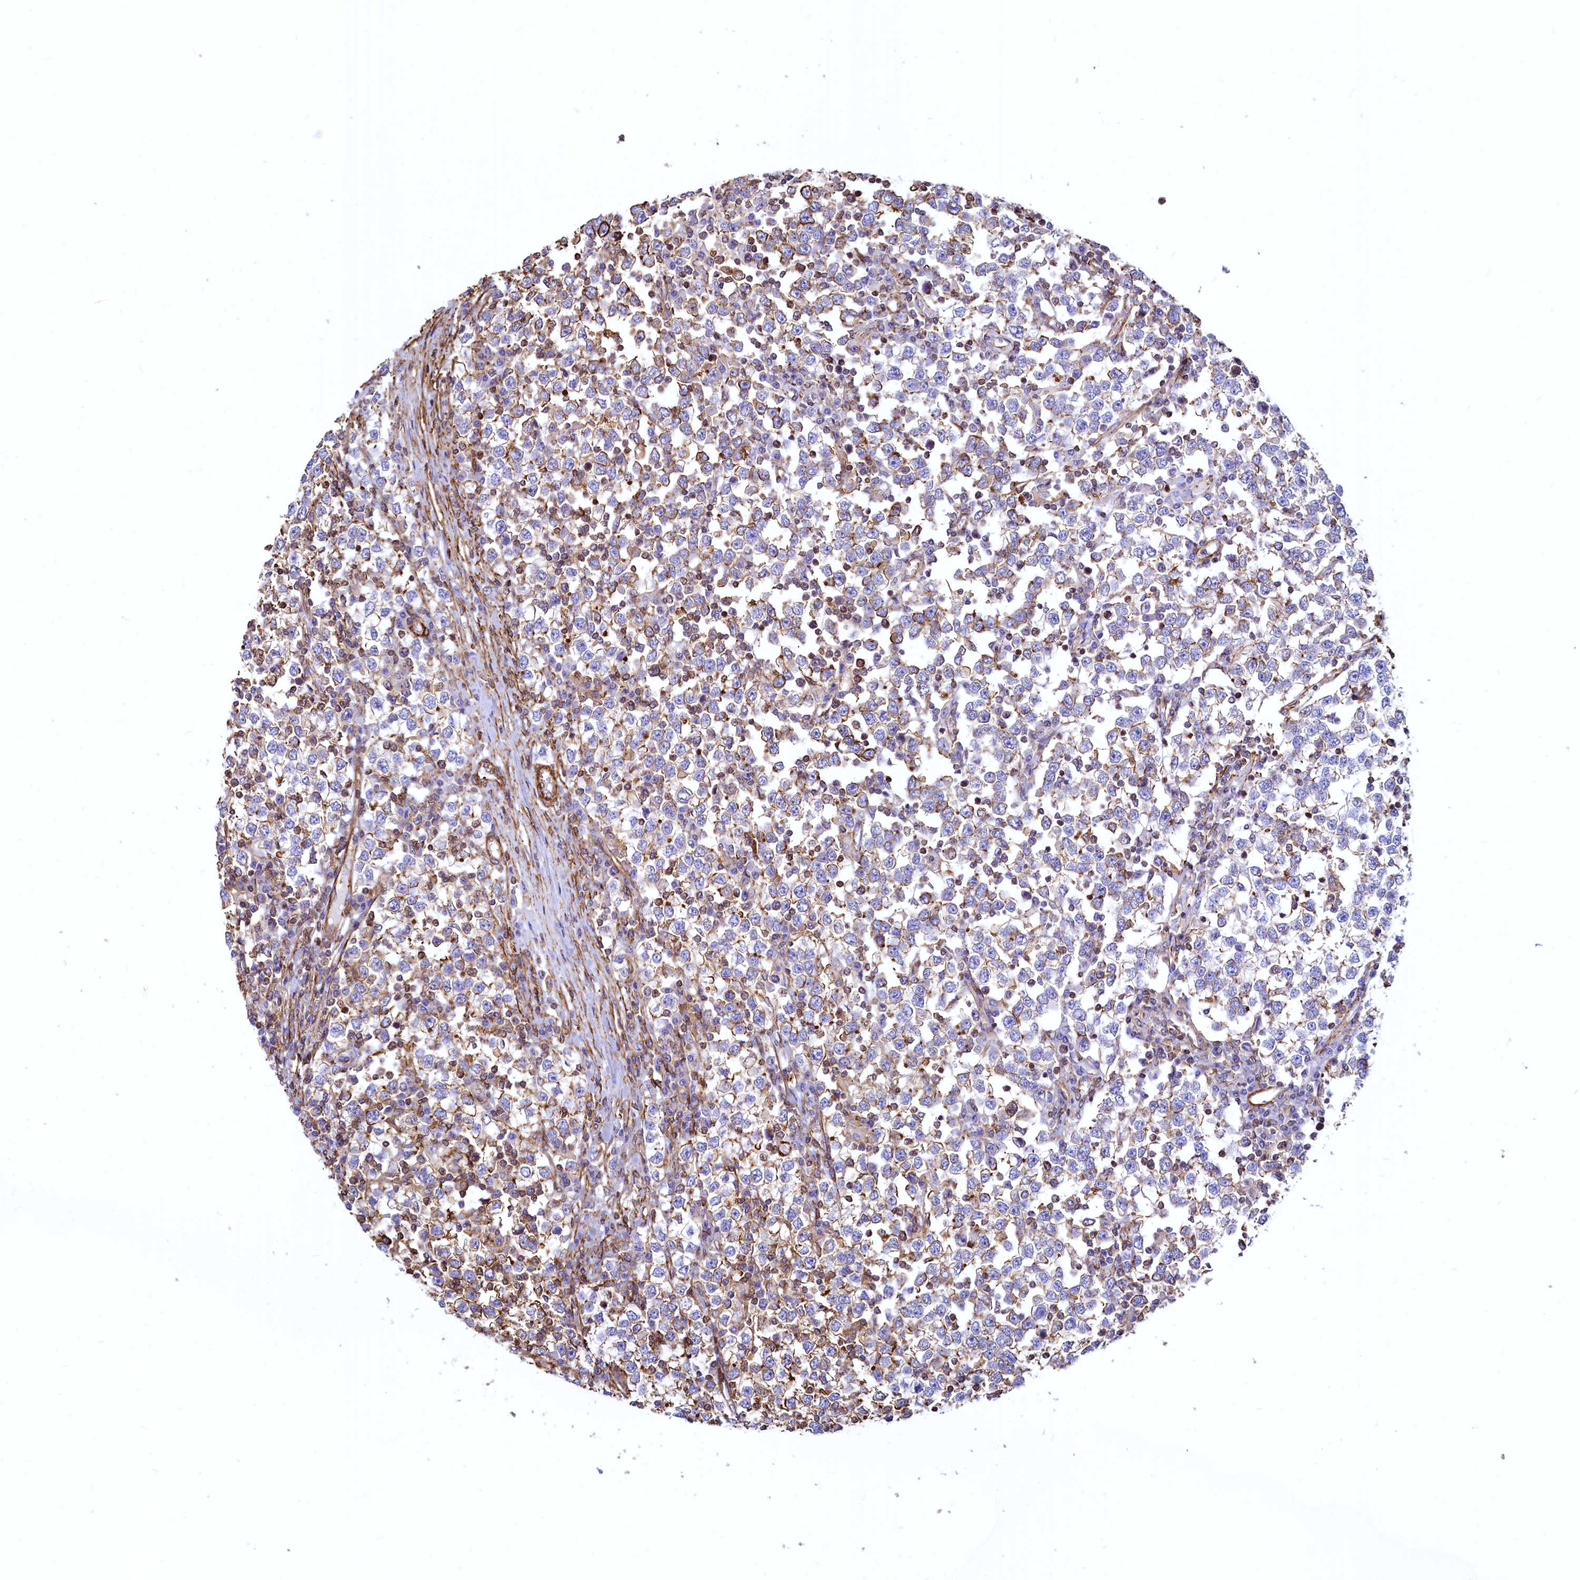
{"staining": {"intensity": "moderate", "quantity": ">75%", "location": "cytoplasmic/membranous"}, "tissue": "testis cancer", "cell_type": "Tumor cells", "image_type": "cancer", "snomed": [{"axis": "morphology", "description": "Seminoma, NOS"}, {"axis": "topography", "description": "Testis"}], "caption": "Immunohistochemistry photomicrograph of neoplastic tissue: seminoma (testis) stained using immunohistochemistry (IHC) demonstrates medium levels of moderate protein expression localized specifically in the cytoplasmic/membranous of tumor cells, appearing as a cytoplasmic/membranous brown color.", "gene": "THBS1", "patient": {"sex": "male", "age": 65}}